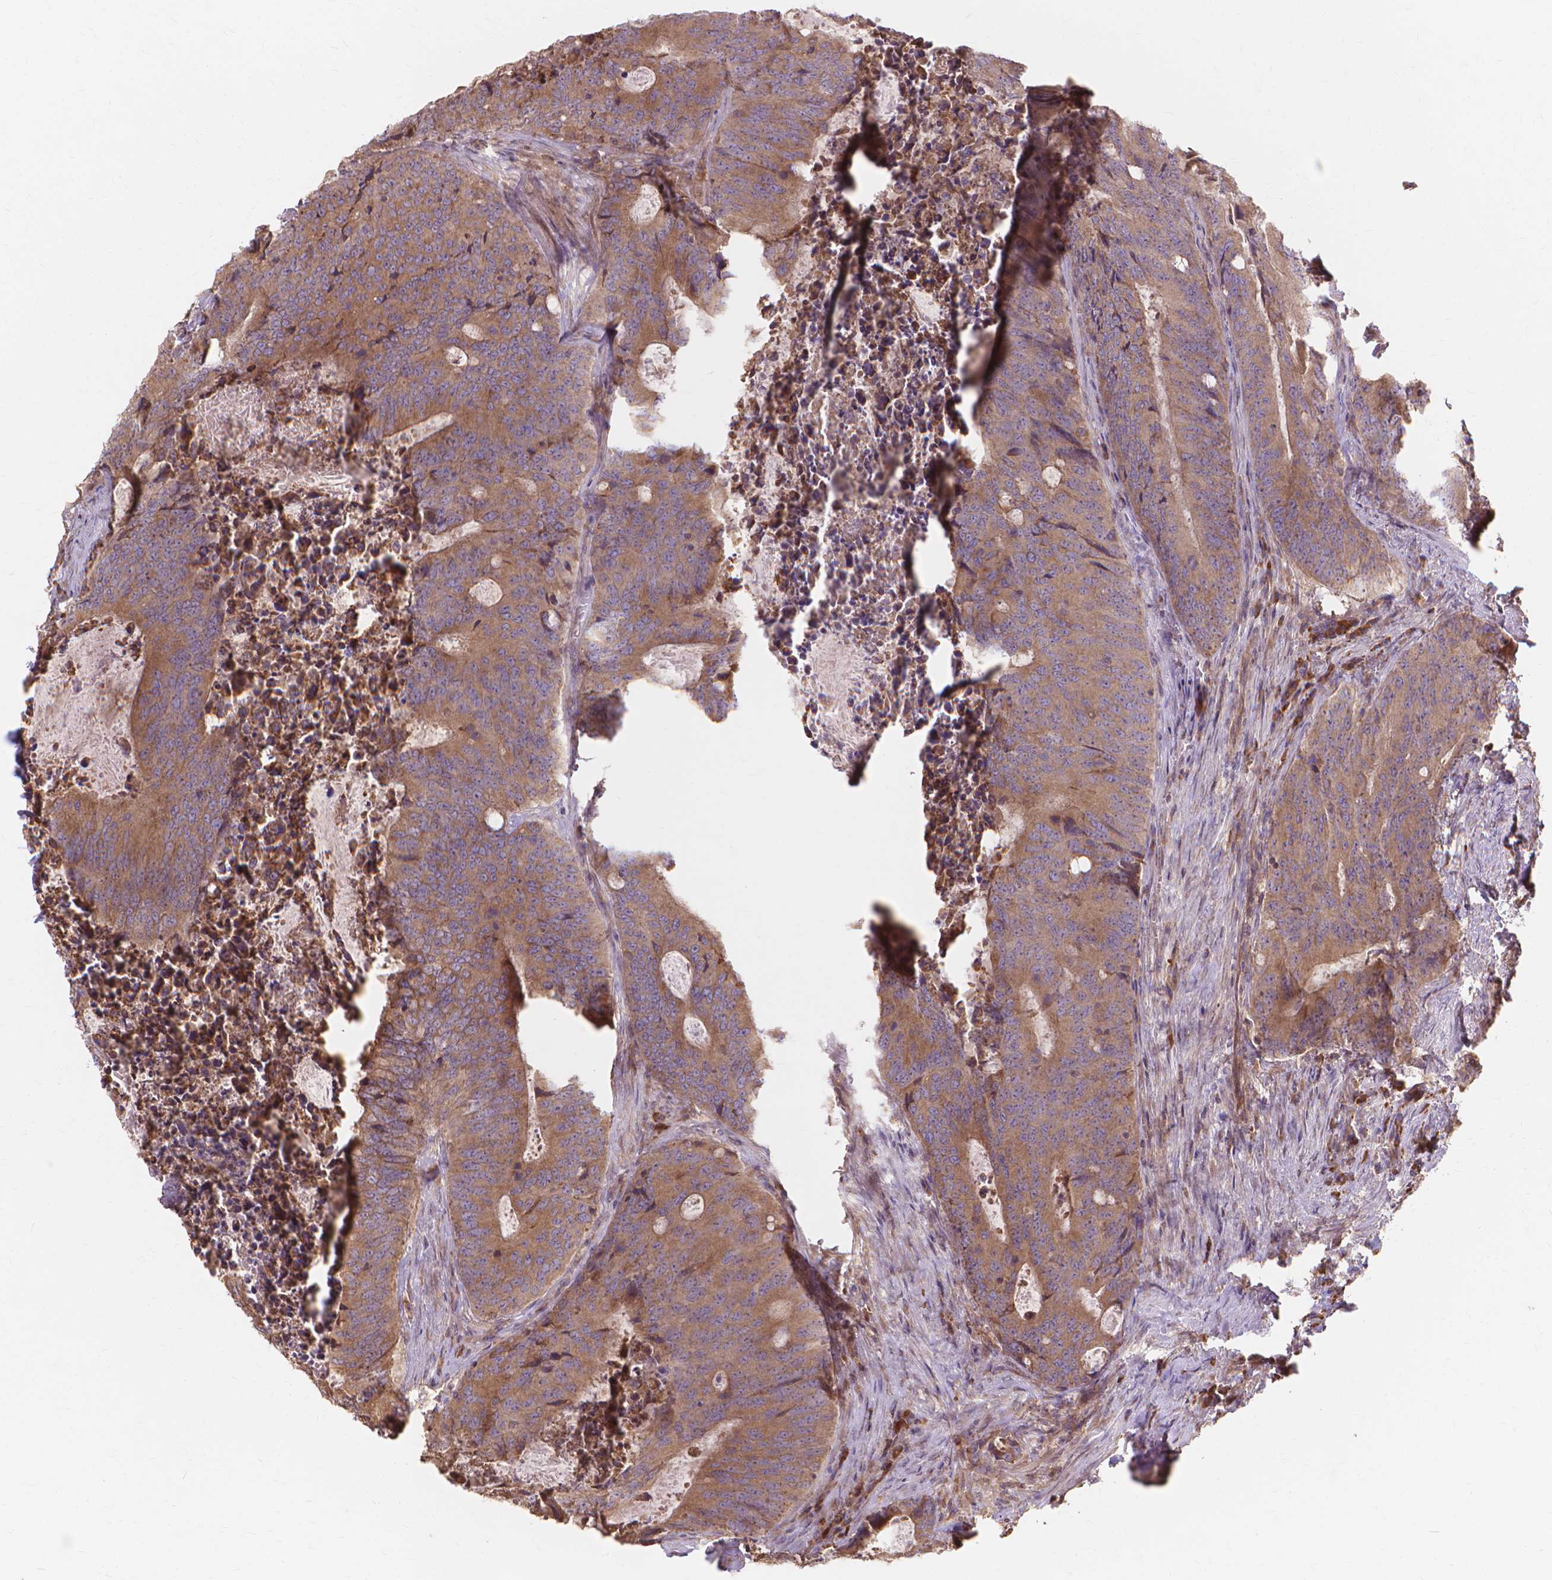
{"staining": {"intensity": "moderate", "quantity": ">75%", "location": "cytoplasmic/membranous"}, "tissue": "colorectal cancer", "cell_type": "Tumor cells", "image_type": "cancer", "snomed": [{"axis": "morphology", "description": "Adenocarcinoma, NOS"}, {"axis": "topography", "description": "Colon"}], "caption": "Immunohistochemistry (IHC) staining of colorectal adenocarcinoma, which shows medium levels of moderate cytoplasmic/membranous positivity in about >75% of tumor cells indicating moderate cytoplasmic/membranous protein positivity. The staining was performed using DAB (3,3'-diaminobenzidine) (brown) for protein detection and nuclei were counterstained in hematoxylin (blue).", "gene": "TAB2", "patient": {"sex": "male", "age": 67}}